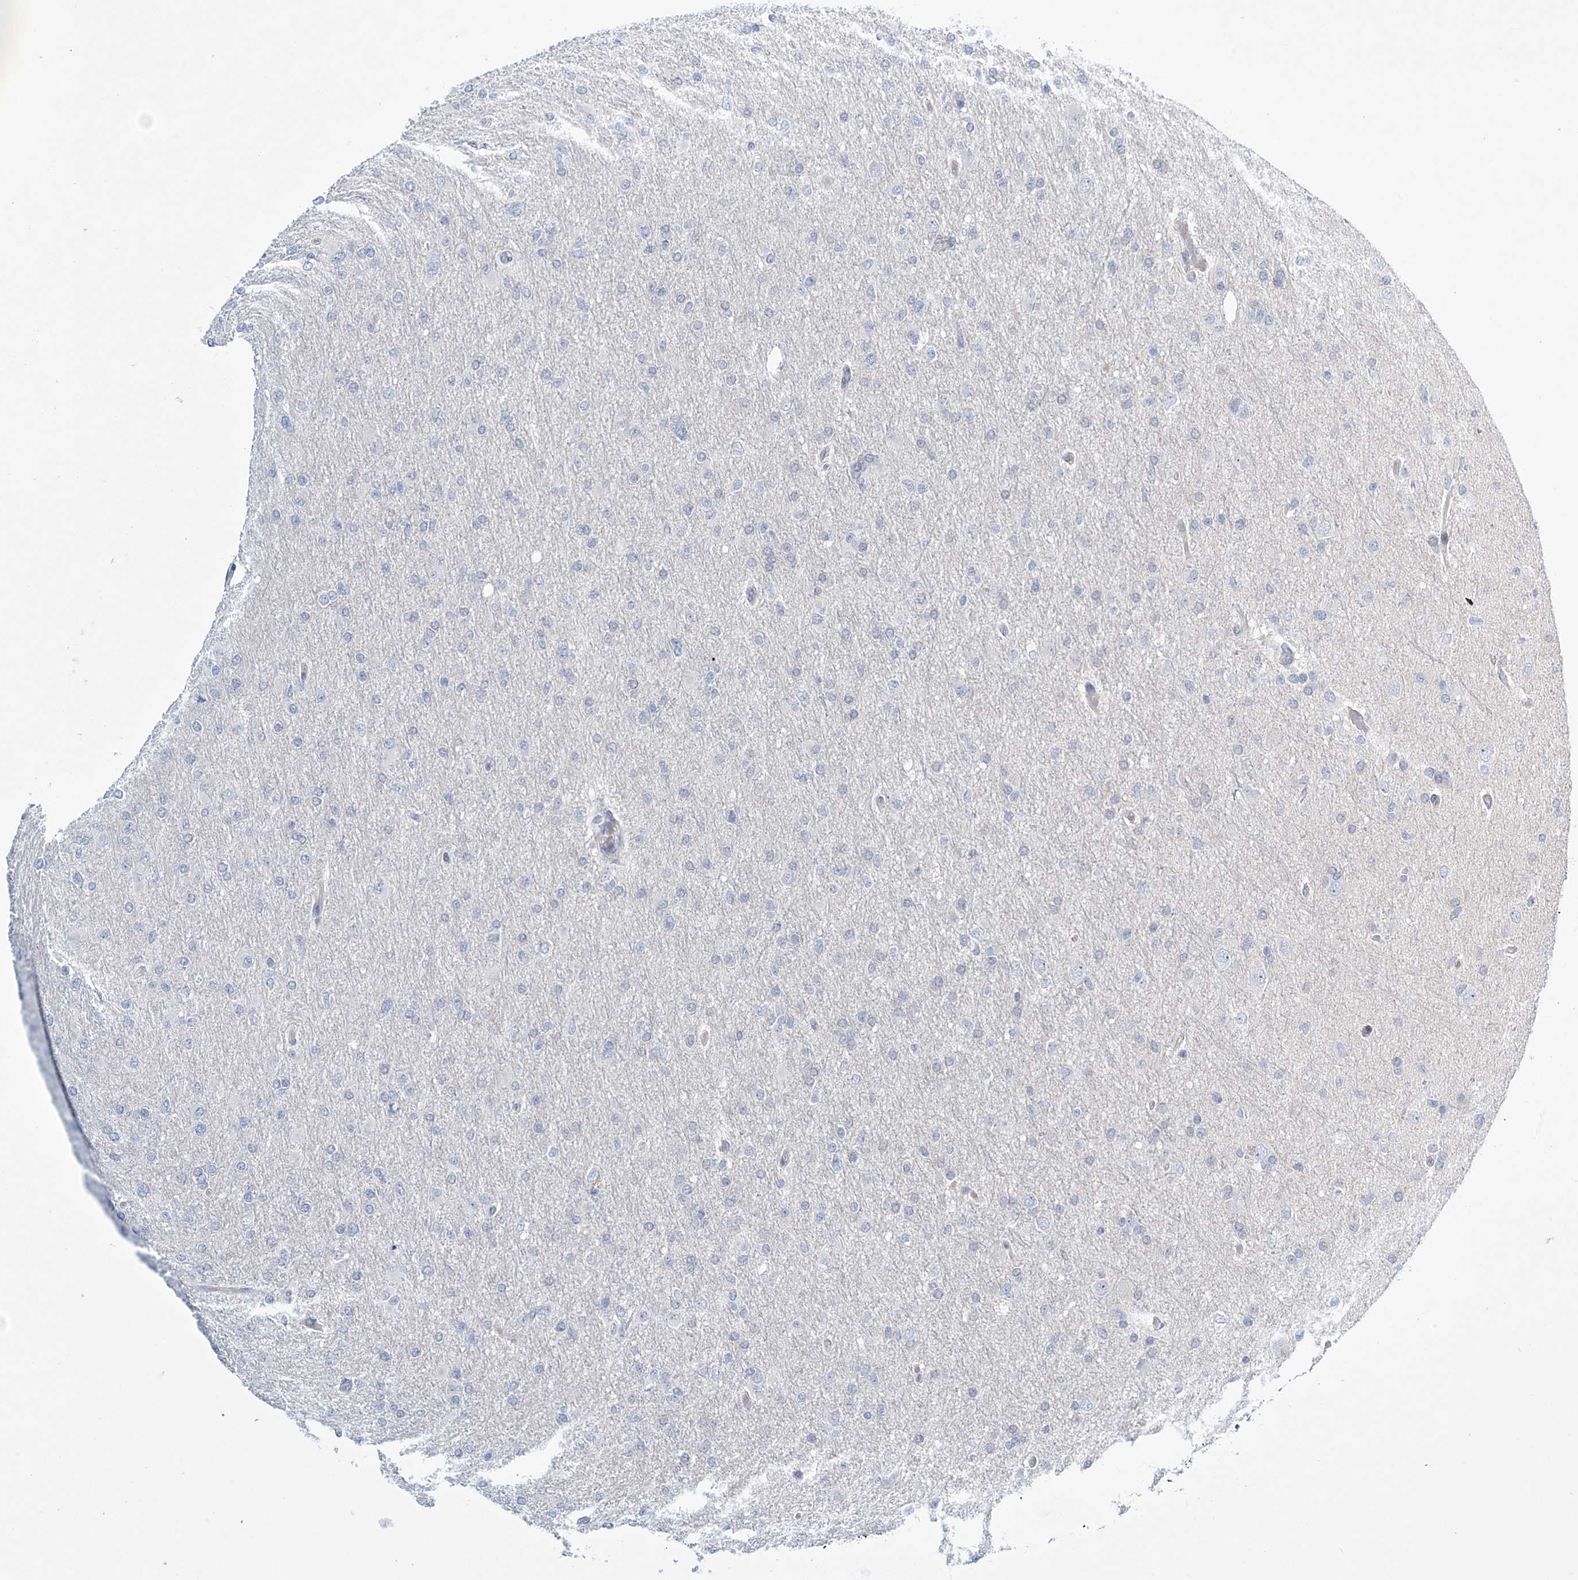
{"staining": {"intensity": "negative", "quantity": "none", "location": "none"}, "tissue": "glioma", "cell_type": "Tumor cells", "image_type": "cancer", "snomed": [{"axis": "morphology", "description": "Glioma, malignant, High grade"}, {"axis": "topography", "description": "Cerebral cortex"}], "caption": "DAB (3,3'-diaminobenzidine) immunohistochemical staining of human glioma exhibits no significant positivity in tumor cells.", "gene": "TRIM60", "patient": {"sex": "female", "age": 36}}